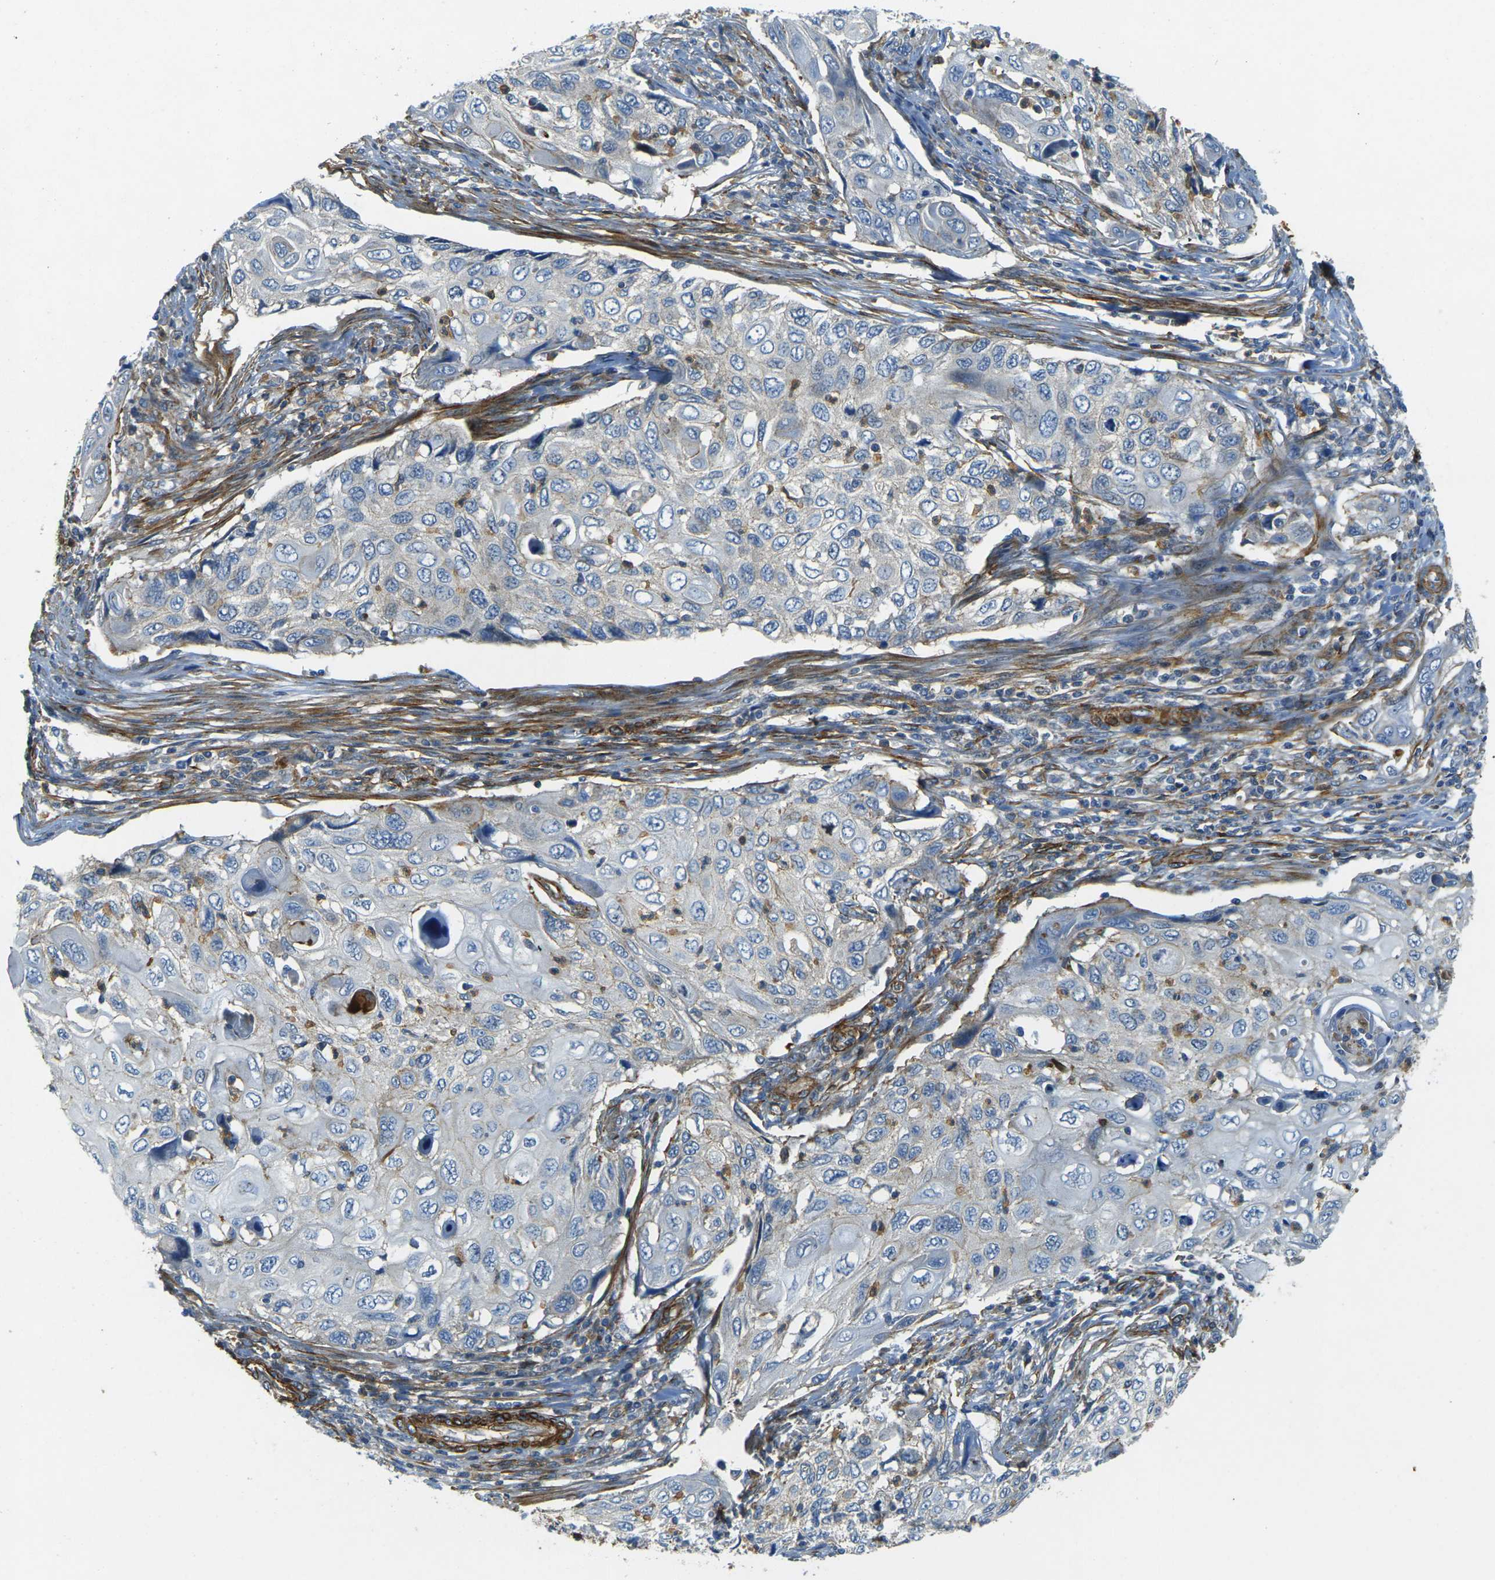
{"staining": {"intensity": "negative", "quantity": "none", "location": "none"}, "tissue": "cervical cancer", "cell_type": "Tumor cells", "image_type": "cancer", "snomed": [{"axis": "morphology", "description": "Squamous cell carcinoma, NOS"}, {"axis": "topography", "description": "Cervix"}], "caption": "An immunohistochemistry image of cervical squamous cell carcinoma is shown. There is no staining in tumor cells of cervical squamous cell carcinoma.", "gene": "EPHA7", "patient": {"sex": "female", "age": 70}}